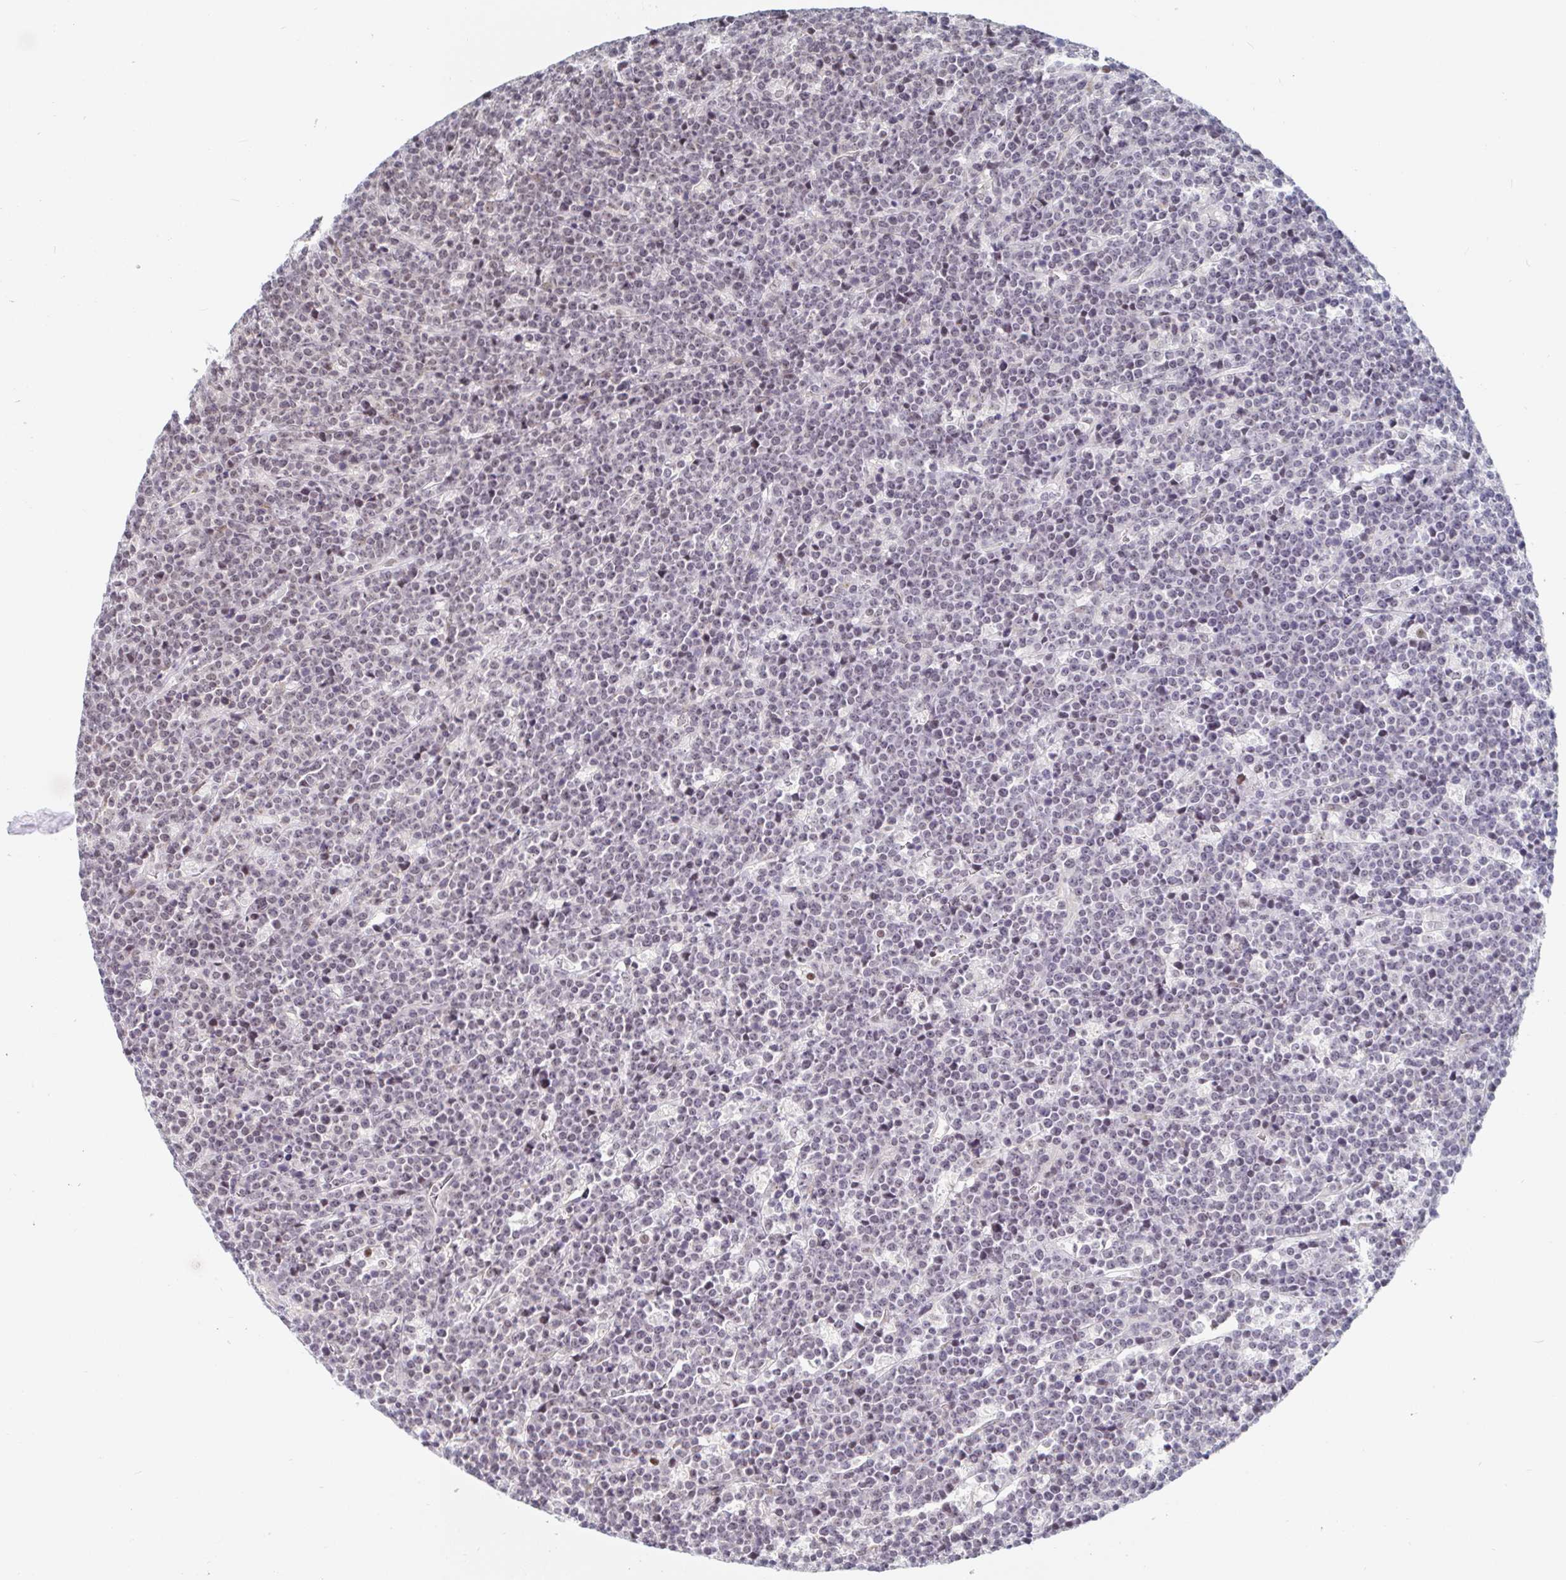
{"staining": {"intensity": "negative", "quantity": "none", "location": "none"}, "tissue": "lymphoma", "cell_type": "Tumor cells", "image_type": "cancer", "snomed": [{"axis": "morphology", "description": "Malignant lymphoma, non-Hodgkin's type, High grade"}, {"axis": "topography", "description": "Ovary"}], "caption": "Tumor cells show no significant protein positivity in lymphoma.", "gene": "CHD2", "patient": {"sex": "female", "age": 56}}